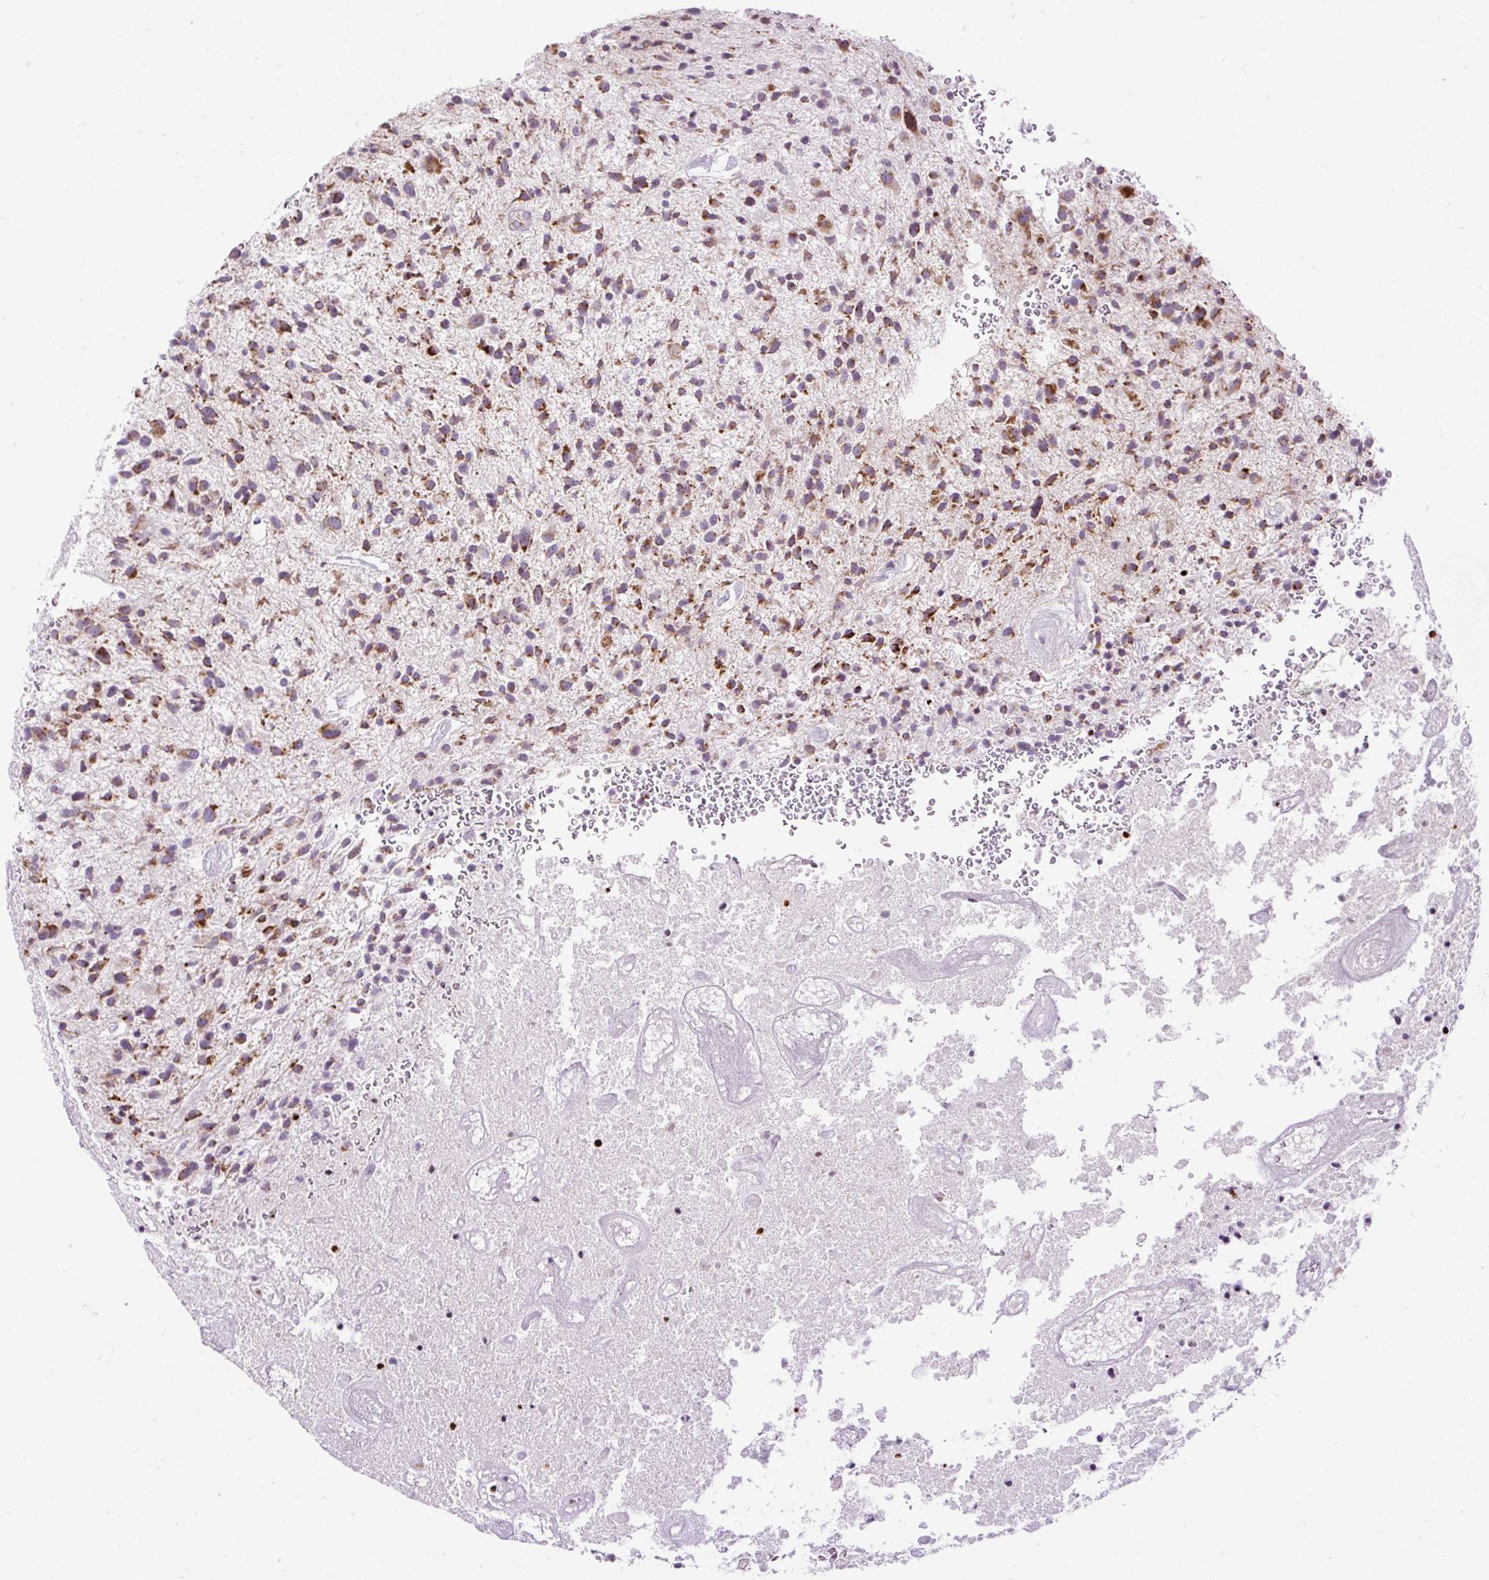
{"staining": {"intensity": "moderate", "quantity": ">75%", "location": "cytoplasmic/membranous"}, "tissue": "glioma", "cell_type": "Tumor cells", "image_type": "cancer", "snomed": [{"axis": "morphology", "description": "Glioma, malignant, High grade"}, {"axis": "topography", "description": "Brain"}], "caption": "Protein positivity by immunohistochemistry demonstrates moderate cytoplasmic/membranous positivity in about >75% of tumor cells in malignant glioma (high-grade).", "gene": "FMC1", "patient": {"sex": "male", "age": 47}}